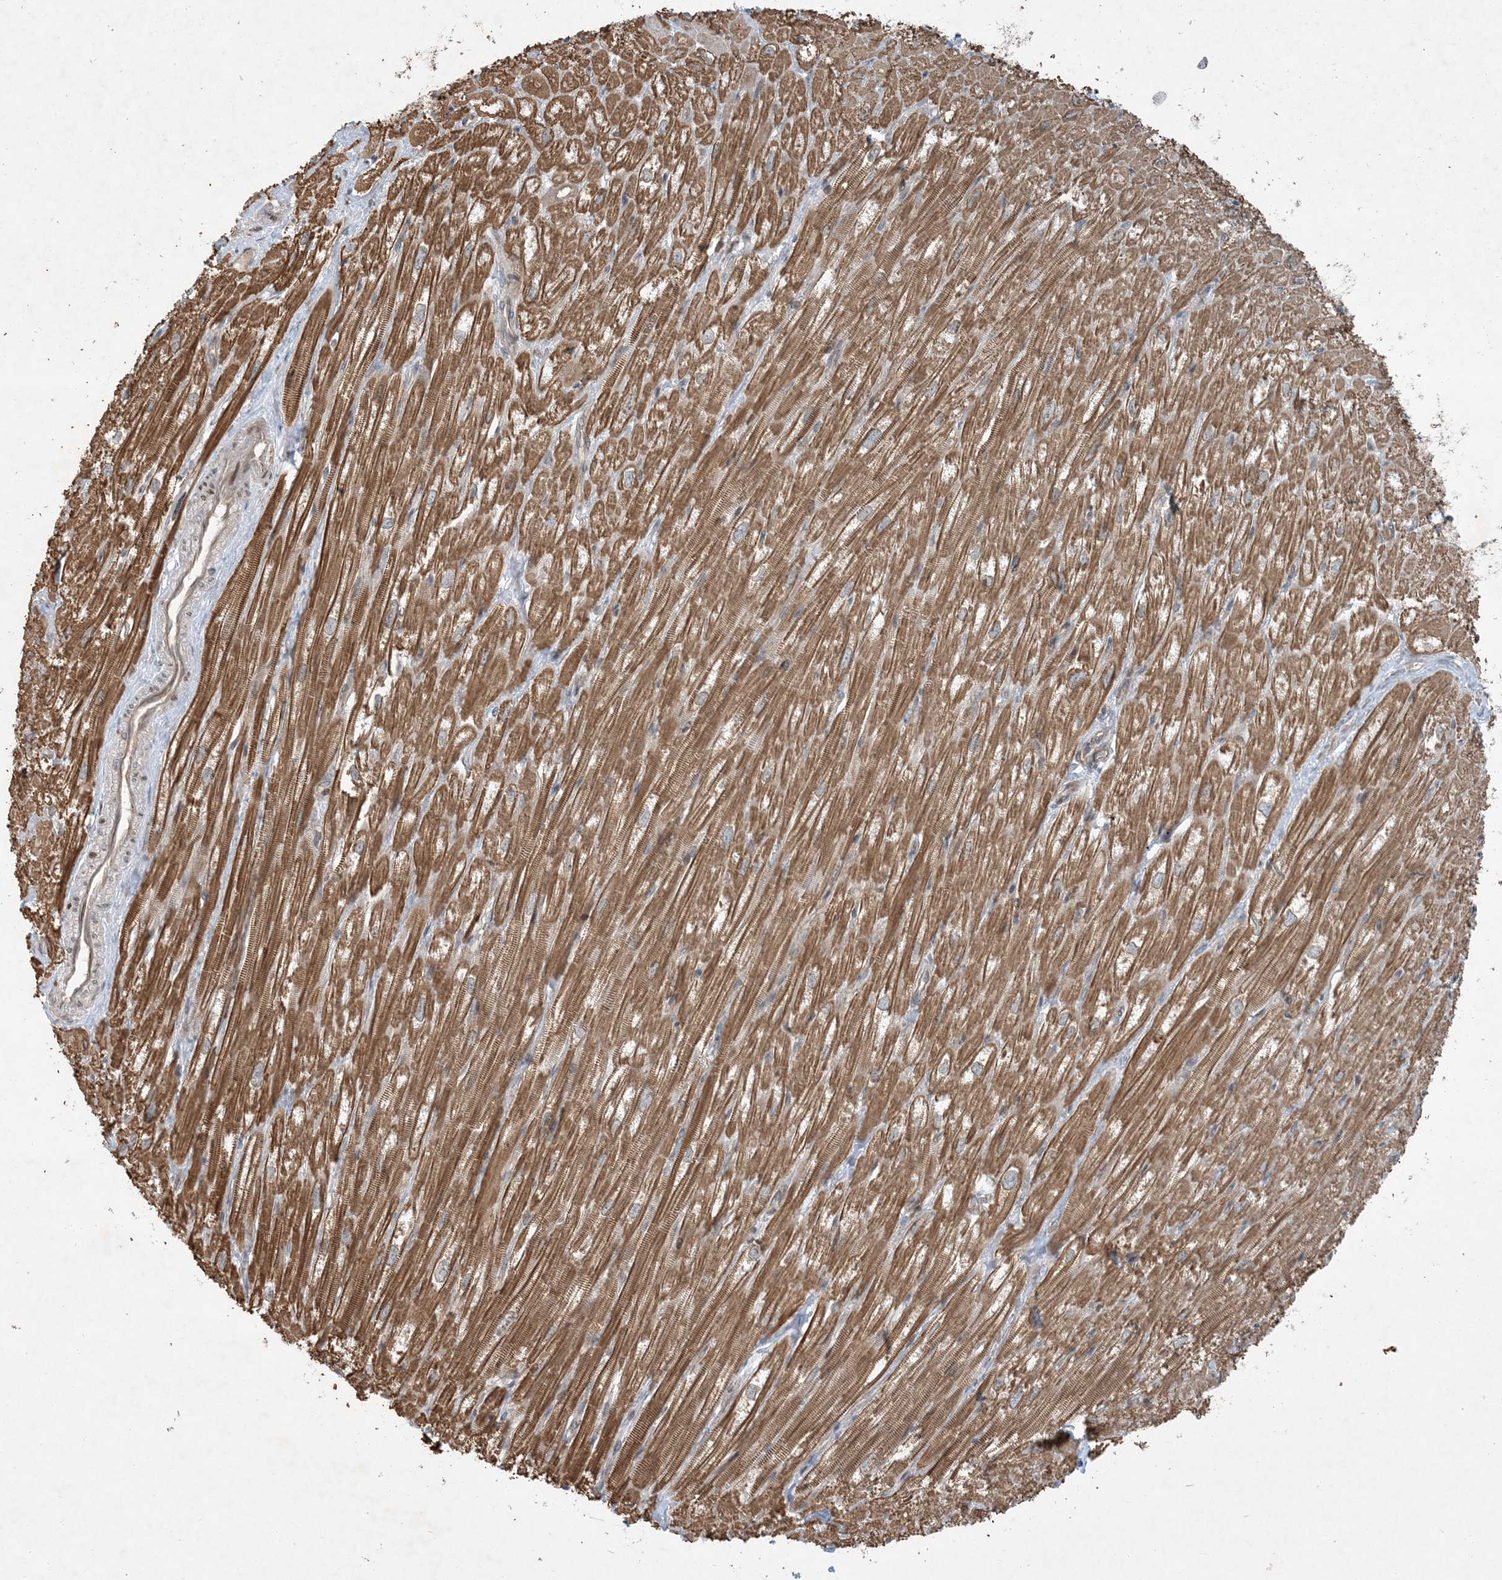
{"staining": {"intensity": "strong", "quantity": ">75%", "location": "cytoplasmic/membranous"}, "tissue": "heart muscle", "cell_type": "Cardiomyocytes", "image_type": "normal", "snomed": [{"axis": "morphology", "description": "Normal tissue, NOS"}, {"axis": "topography", "description": "Heart"}], "caption": "This is a micrograph of immunohistochemistry (IHC) staining of normal heart muscle, which shows strong positivity in the cytoplasmic/membranous of cardiomyocytes.", "gene": "COMMD8", "patient": {"sex": "male", "age": 50}}